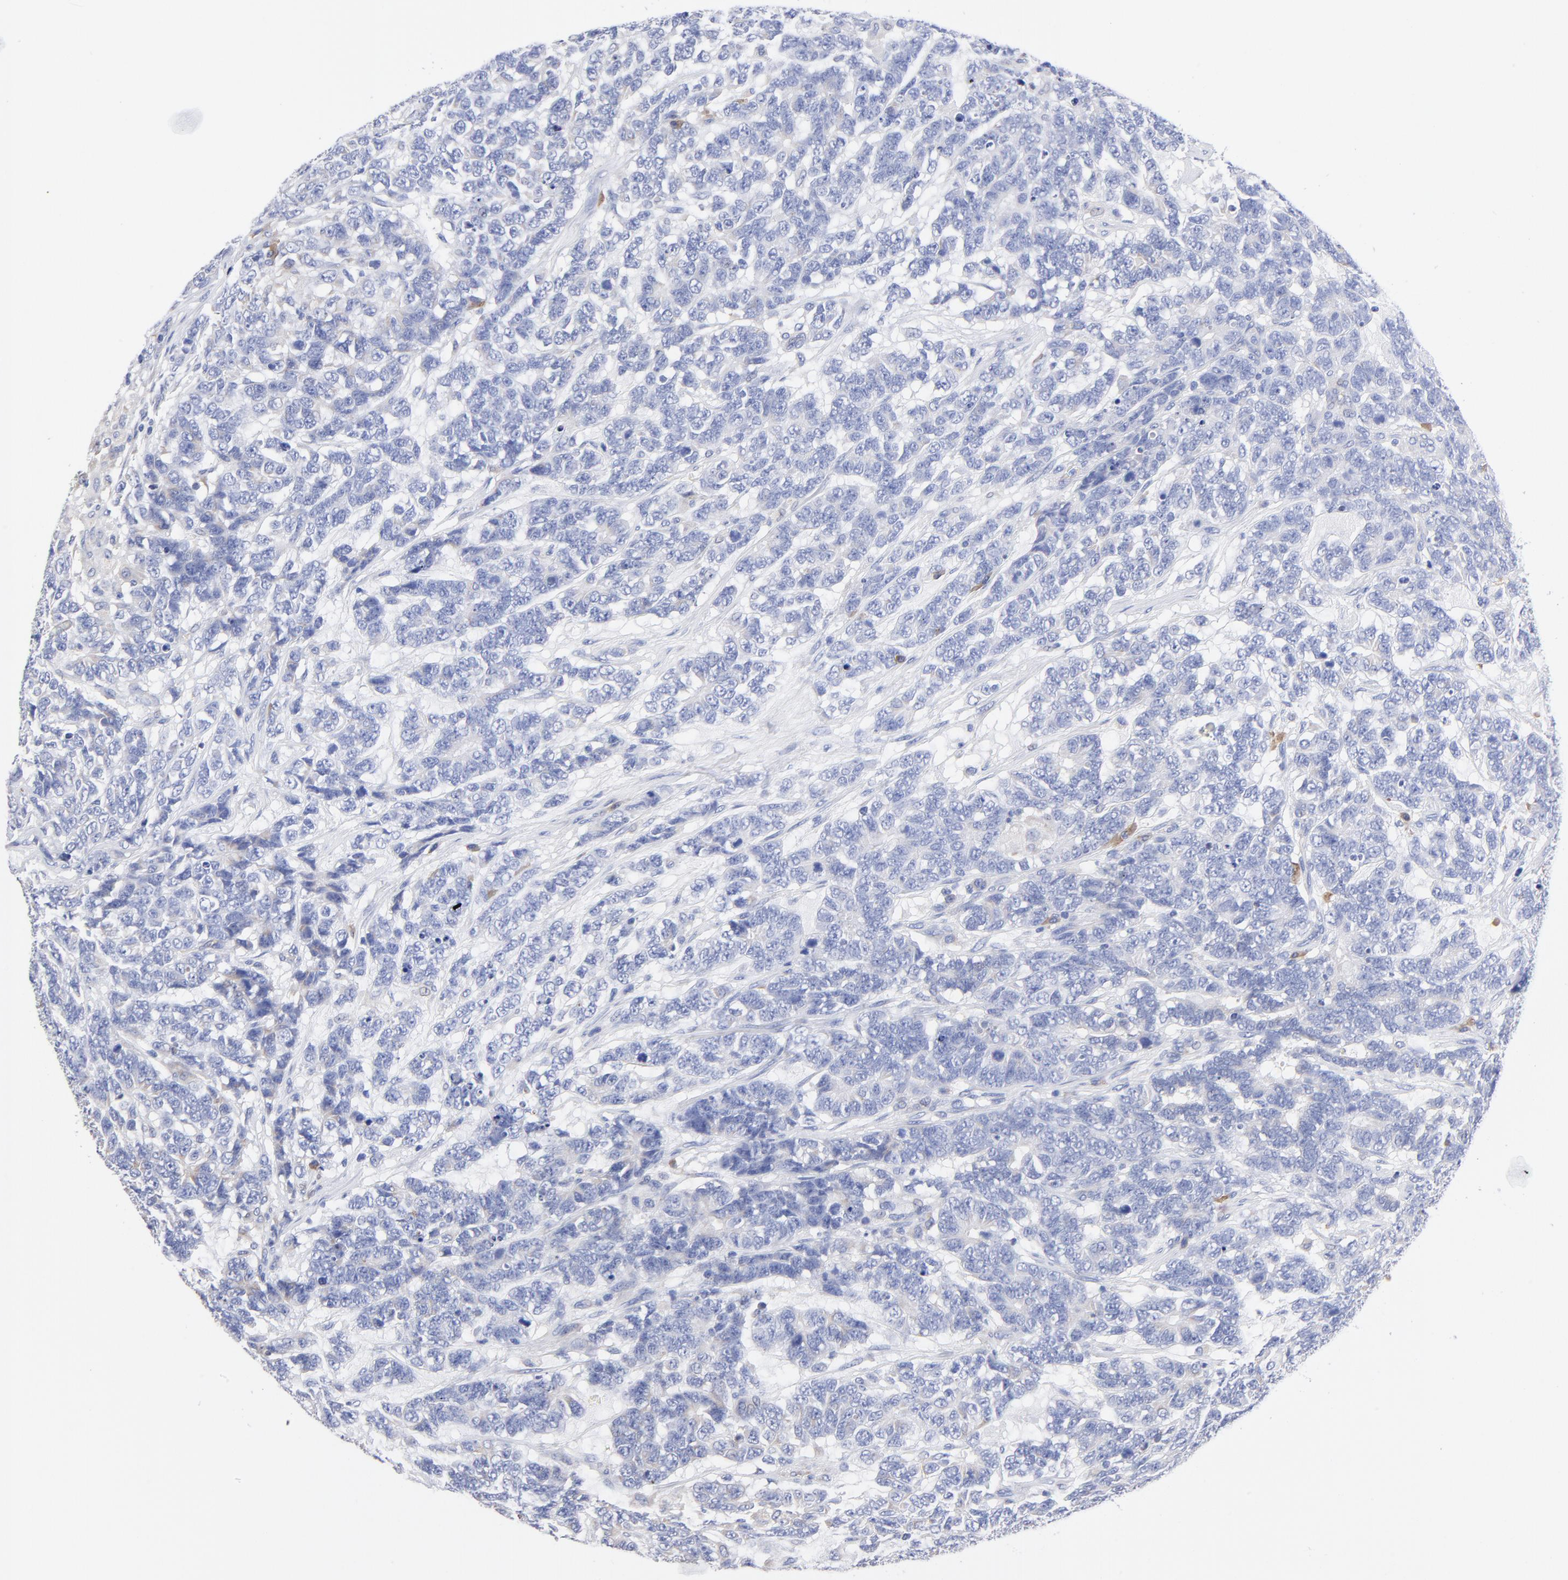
{"staining": {"intensity": "negative", "quantity": "none", "location": "none"}, "tissue": "testis cancer", "cell_type": "Tumor cells", "image_type": "cancer", "snomed": [{"axis": "morphology", "description": "Carcinoma, Embryonal, NOS"}, {"axis": "topography", "description": "Testis"}], "caption": "This histopathology image is of testis embryonal carcinoma stained with immunohistochemistry to label a protein in brown with the nuclei are counter-stained blue. There is no positivity in tumor cells.", "gene": "LAX1", "patient": {"sex": "male", "age": 26}}